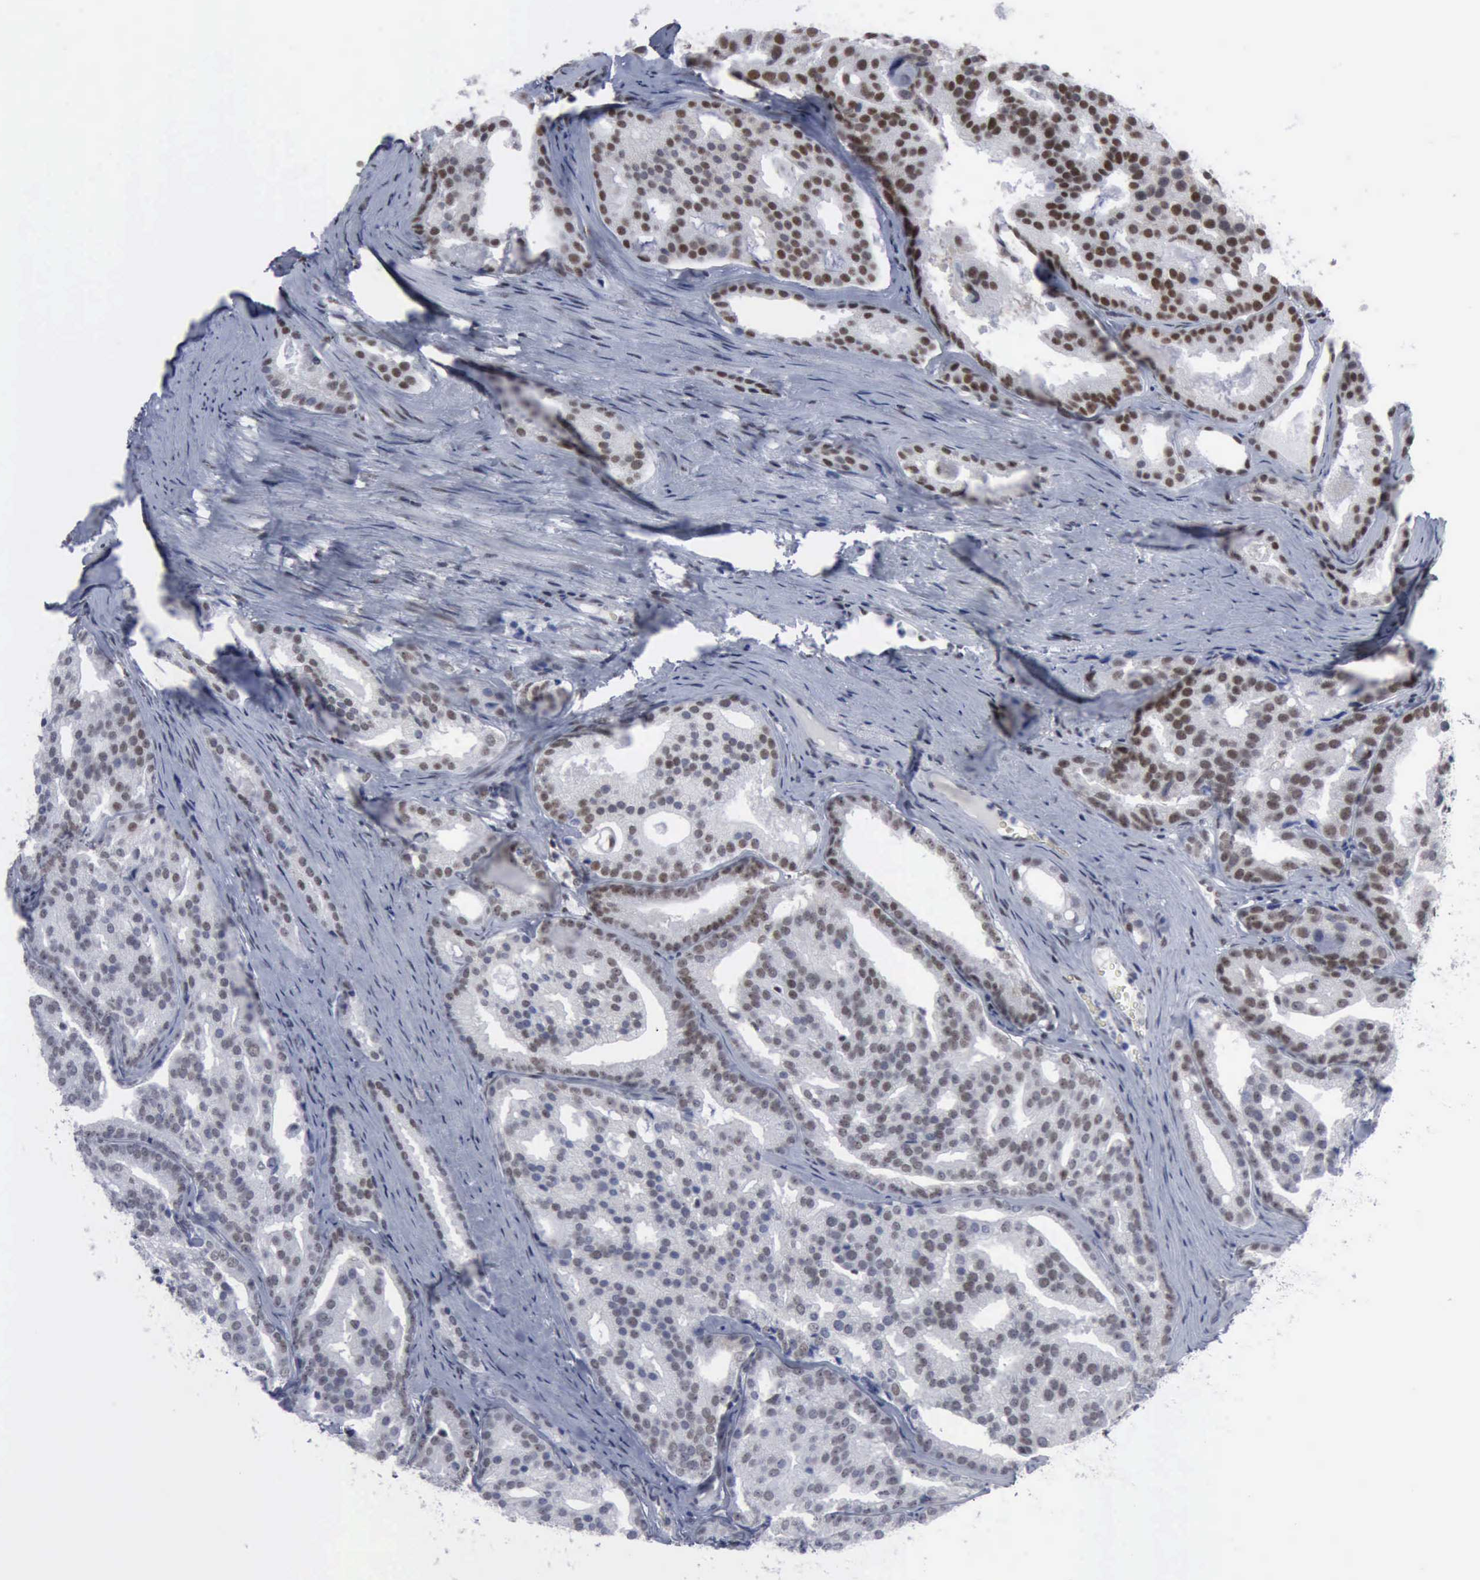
{"staining": {"intensity": "weak", "quantity": "25%-75%", "location": "nuclear"}, "tissue": "prostate cancer", "cell_type": "Tumor cells", "image_type": "cancer", "snomed": [{"axis": "morphology", "description": "Adenocarcinoma, High grade"}, {"axis": "topography", "description": "Prostate"}], "caption": "High-power microscopy captured an immunohistochemistry (IHC) image of prostate cancer (adenocarcinoma (high-grade)), revealing weak nuclear staining in approximately 25%-75% of tumor cells.", "gene": "XPA", "patient": {"sex": "male", "age": 64}}